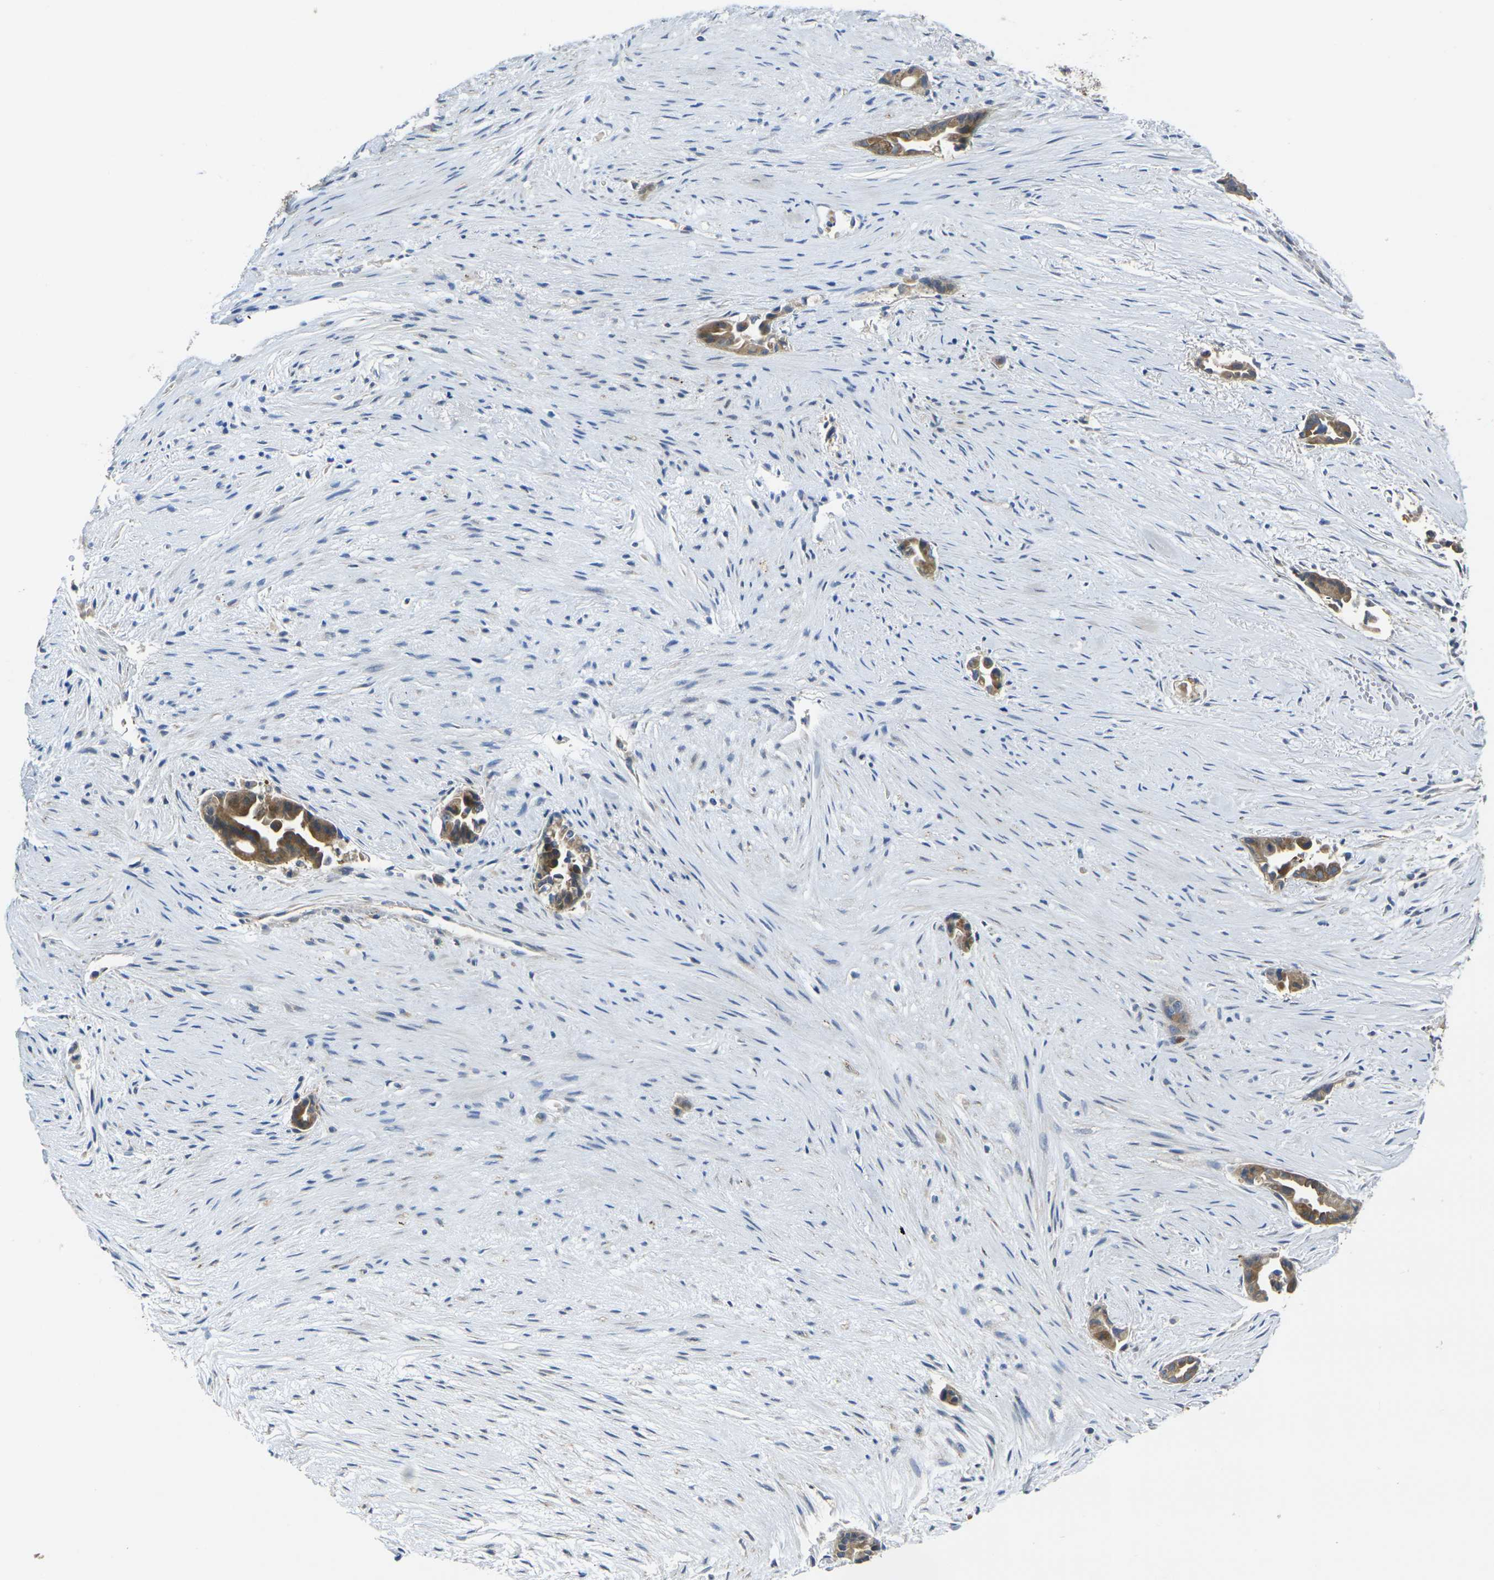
{"staining": {"intensity": "moderate", "quantity": ">75%", "location": "cytoplasmic/membranous"}, "tissue": "liver cancer", "cell_type": "Tumor cells", "image_type": "cancer", "snomed": [{"axis": "morphology", "description": "Cholangiocarcinoma"}, {"axis": "topography", "description": "Liver"}], "caption": "Brown immunohistochemical staining in liver cholangiocarcinoma shows moderate cytoplasmic/membranous positivity in approximately >75% of tumor cells. The protein is shown in brown color, while the nuclei are stained blue.", "gene": "GNA12", "patient": {"sex": "female", "age": 55}}